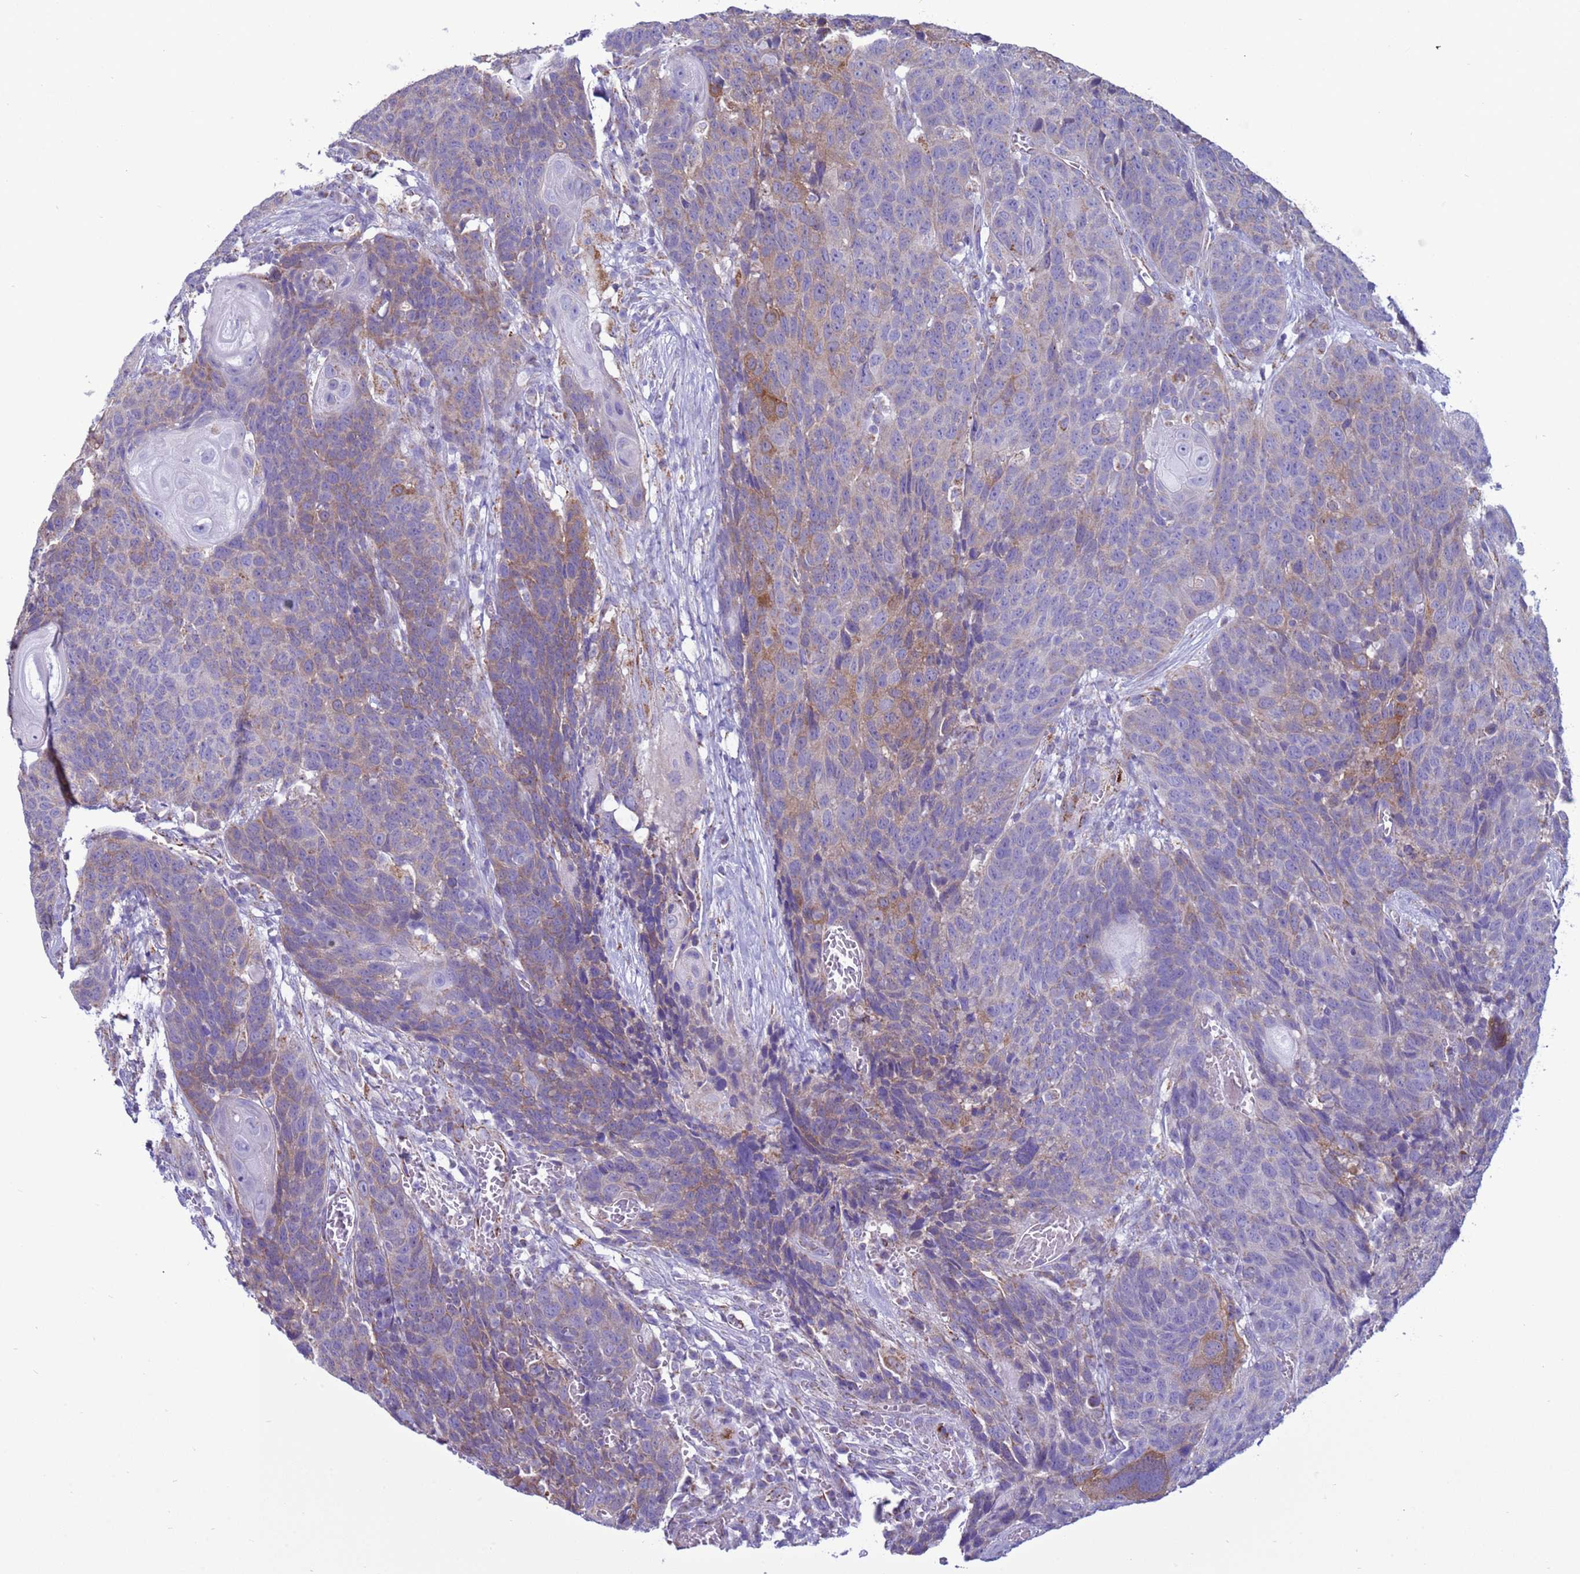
{"staining": {"intensity": "moderate", "quantity": "<25%", "location": "cytoplasmic/membranous"}, "tissue": "head and neck cancer", "cell_type": "Tumor cells", "image_type": "cancer", "snomed": [{"axis": "morphology", "description": "Squamous cell carcinoma, NOS"}, {"axis": "topography", "description": "Head-Neck"}], "caption": "Moderate cytoplasmic/membranous staining for a protein is identified in about <25% of tumor cells of head and neck cancer using immunohistochemistry (IHC).", "gene": "NCALD", "patient": {"sex": "male", "age": 66}}